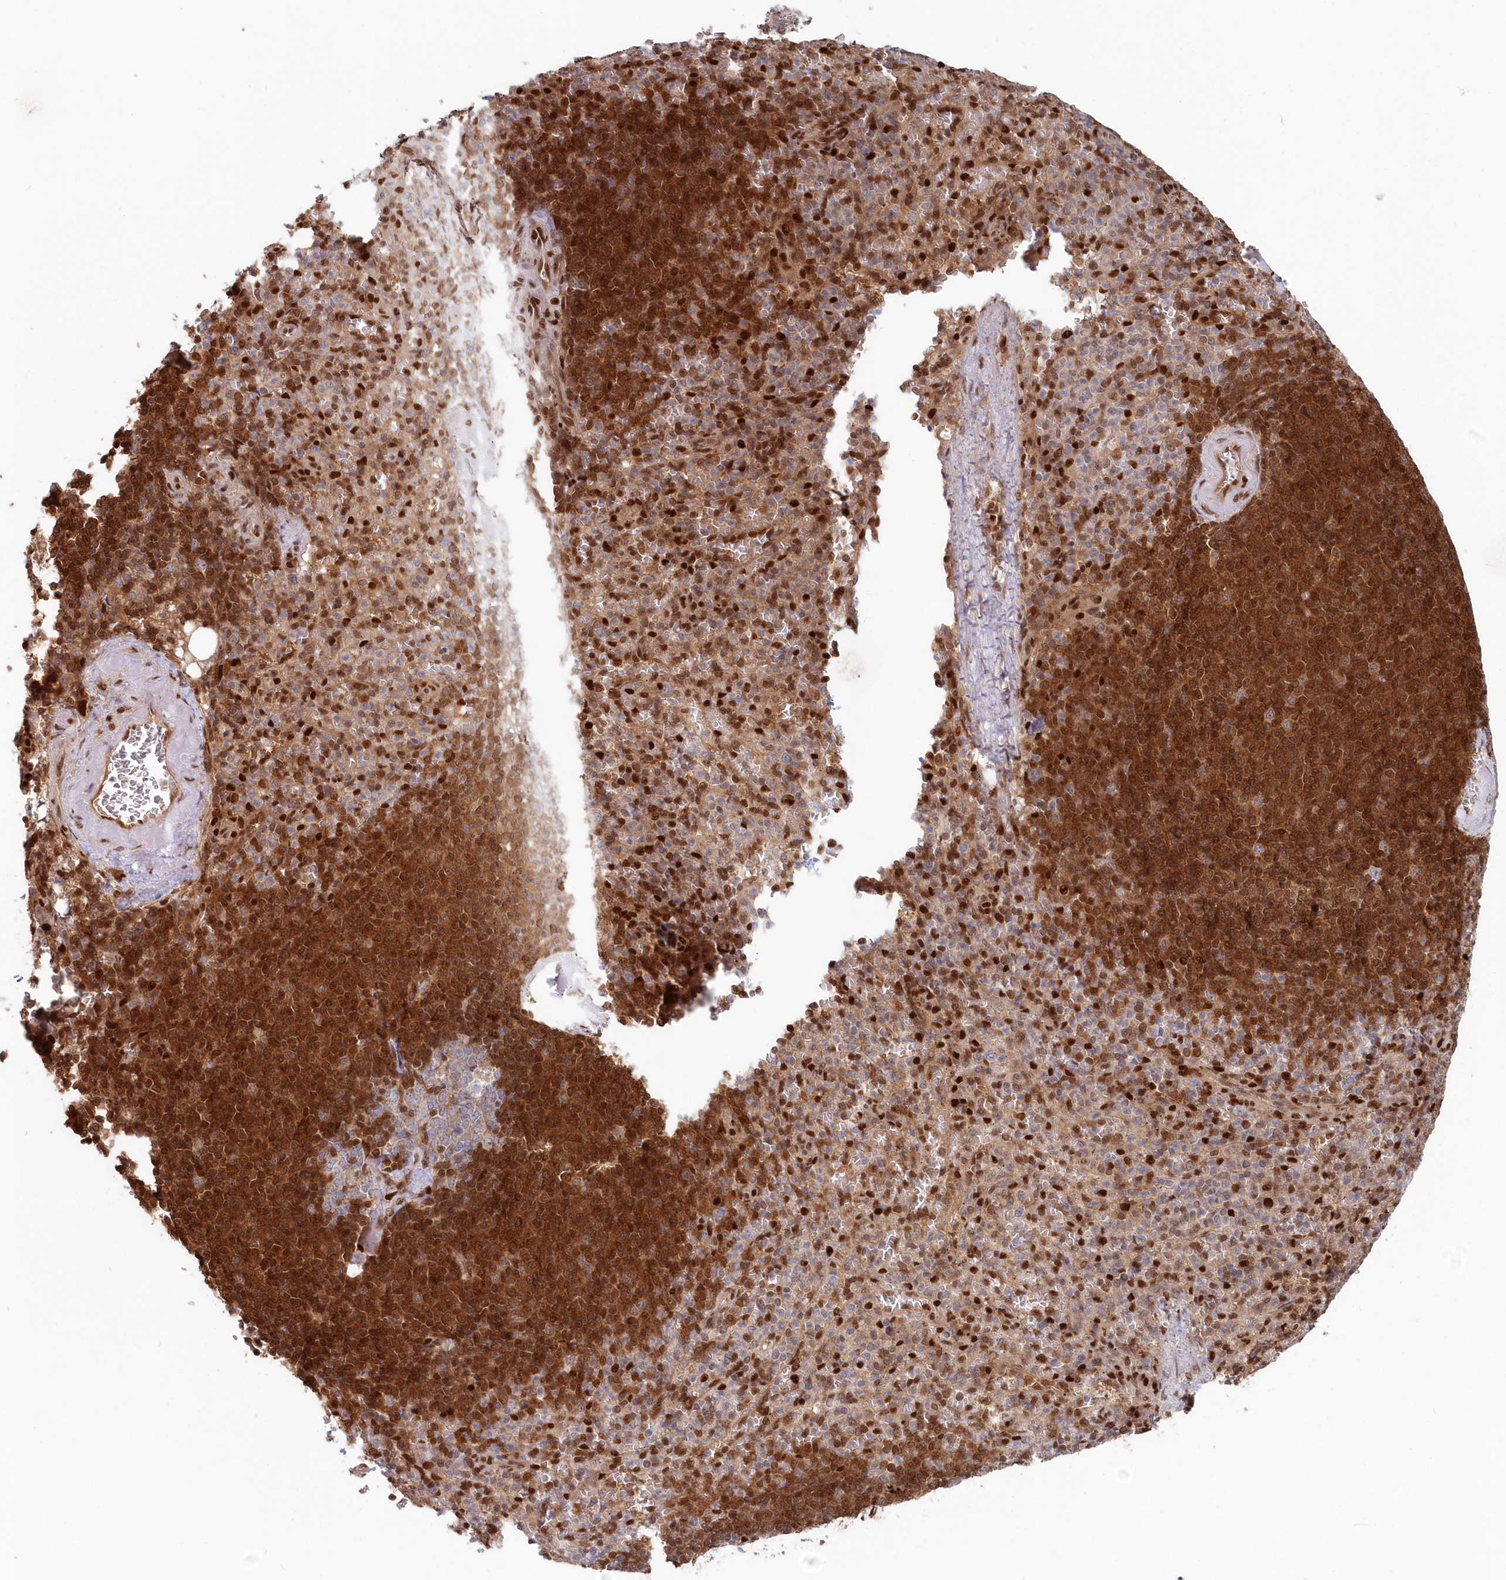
{"staining": {"intensity": "moderate", "quantity": "25%-75%", "location": "cytoplasmic/membranous,nuclear"}, "tissue": "spleen", "cell_type": "Cells in red pulp", "image_type": "normal", "snomed": [{"axis": "morphology", "description": "Normal tissue, NOS"}, {"axis": "topography", "description": "Spleen"}], "caption": "This photomicrograph exhibits IHC staining of normal human spleen, with medium moderate cytoplasmic/membranous,nuclear staining in approximately 25%-75% of cells in red pulp.", "gene": "ABHD14B", "patient": {"sex": "female", "age": 74}}